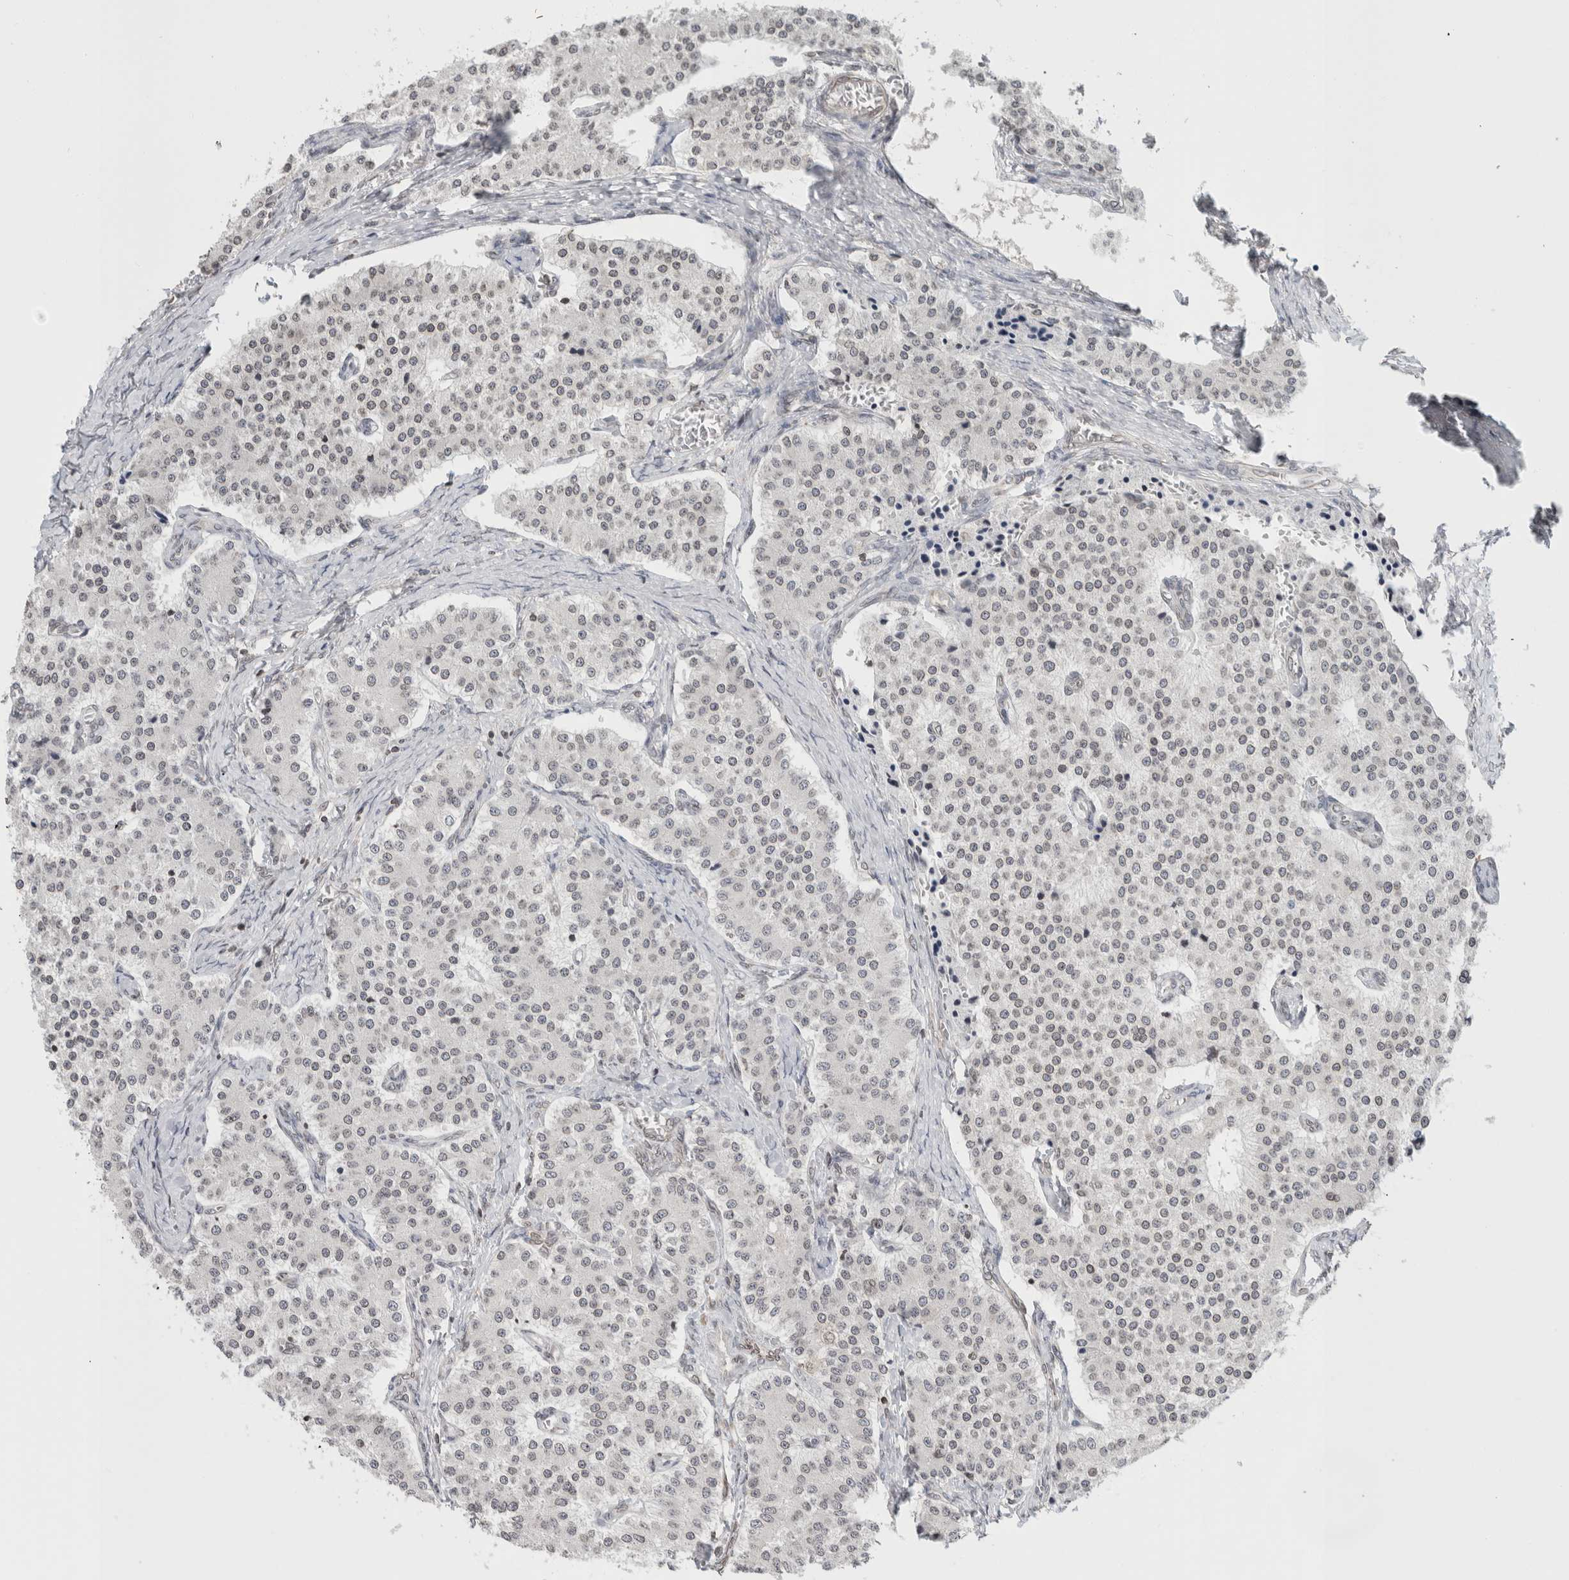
{"staining": {"intensity": "weak", "quantity": "25%-75%", "location": "nuclear"}, "tissue": "carcinoid", "cell_type": "Tumor cells", "image_type": "cancer", "snomed": [{"axis": "morphology", "description": "Carcinoid, malignant, NOS"}, {"axis": "topography", "description": "Colon"}], "caption": "IHC of human malignant carcinoid reveals low levels of weak nuclear positivity in about 25%-75% of tumor cells.", "gene": "RBMX2", "patient": {"sex": "female", "age": 52}}